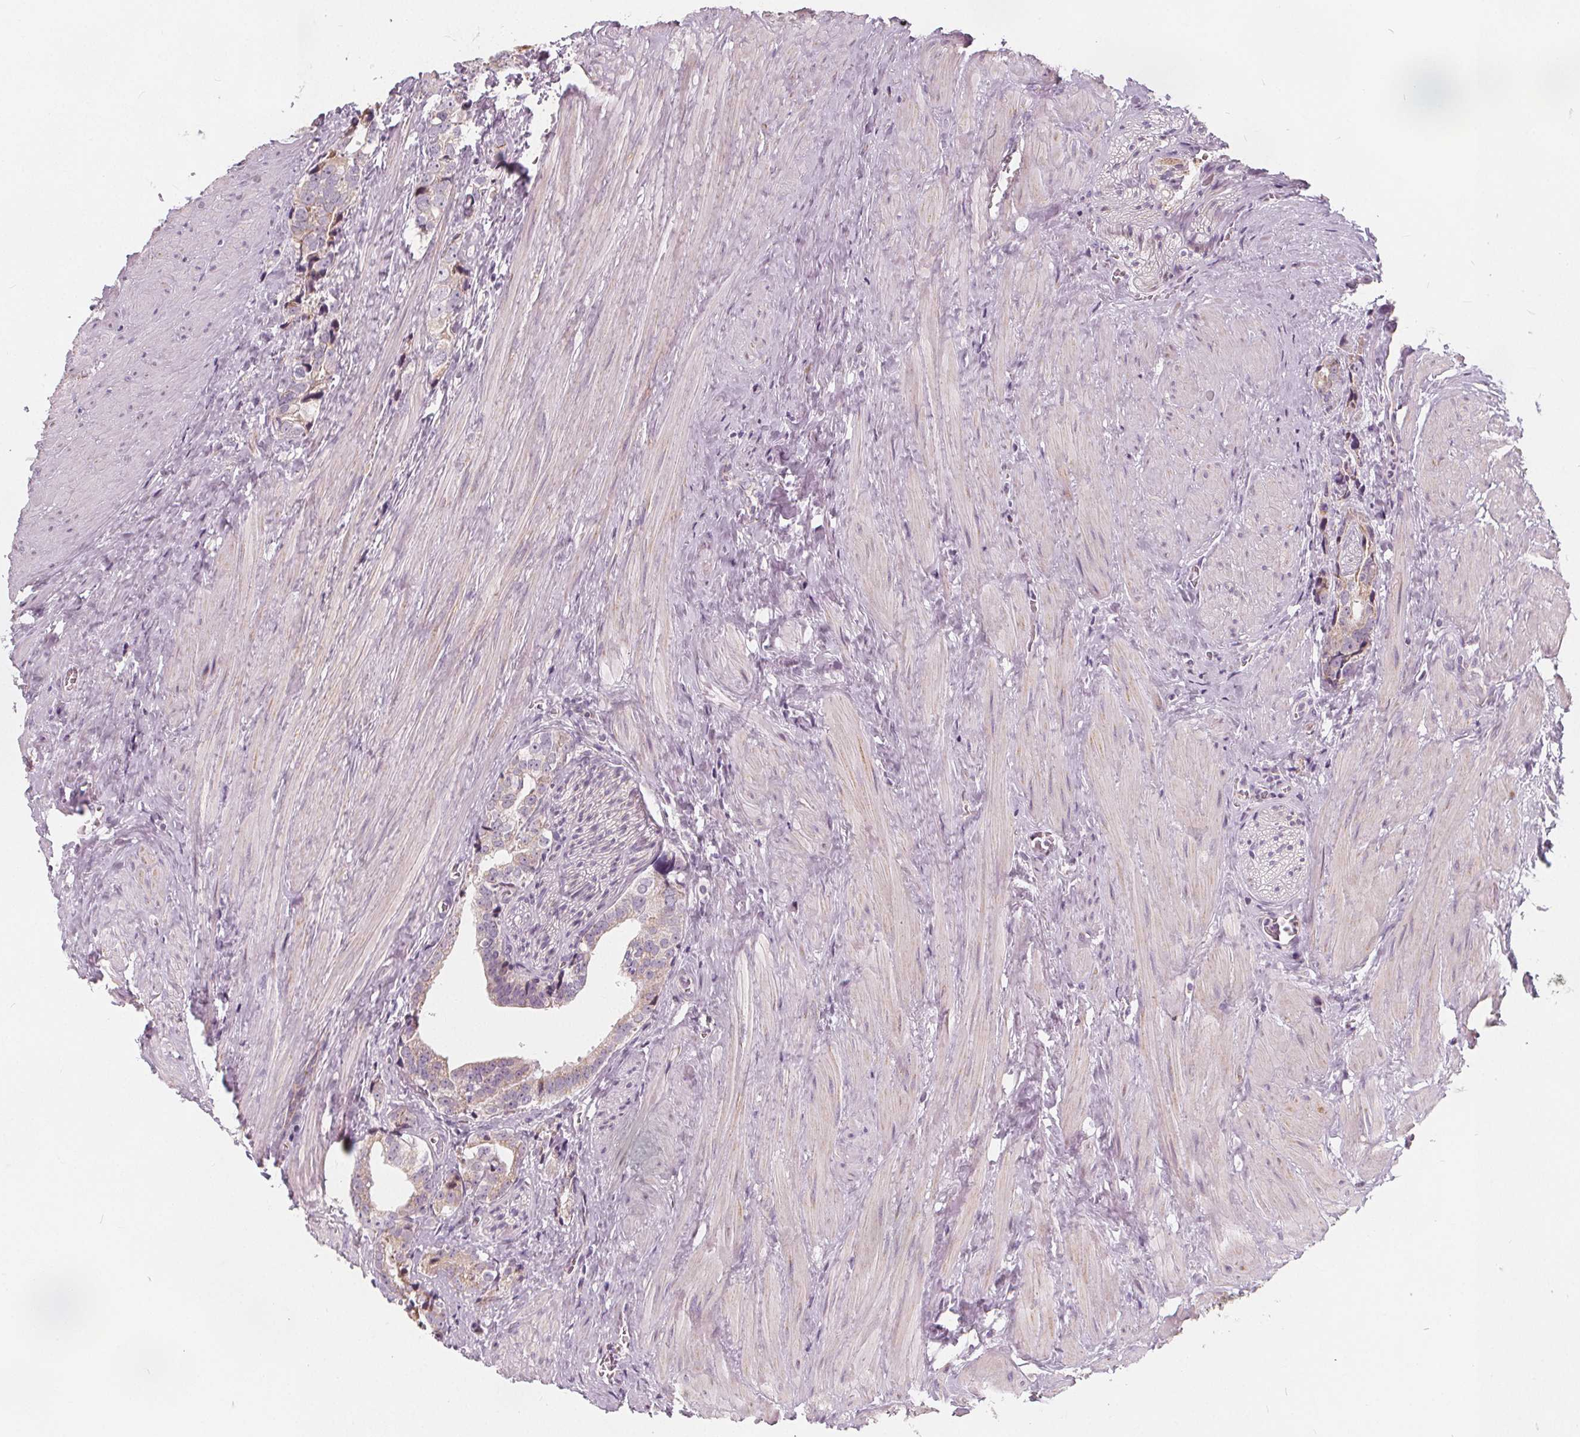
{"staining": {"intensity": "weak", "quantity": "25%-75%", "location": "cytoplasmic/membranous"}, "tissue": "prostate cancer", "cell_type": "Tumor cells", "image_type": "cancer", "snomed": [{"axis": "morphology", "description": "Adenocarcinoma, NOS"}, {"axis": "topography", "description": "Prostate and seminal vesicle, NOS"}], "caption": "Protein staining of prostate cancer (adenocarcinoma) tissue exhibits weak cytoplasmic/membranous positivity in about 25%-75% of tumor cells.", "gene": "NUP210L", "patient": {"sex": "male", "age": 63}}